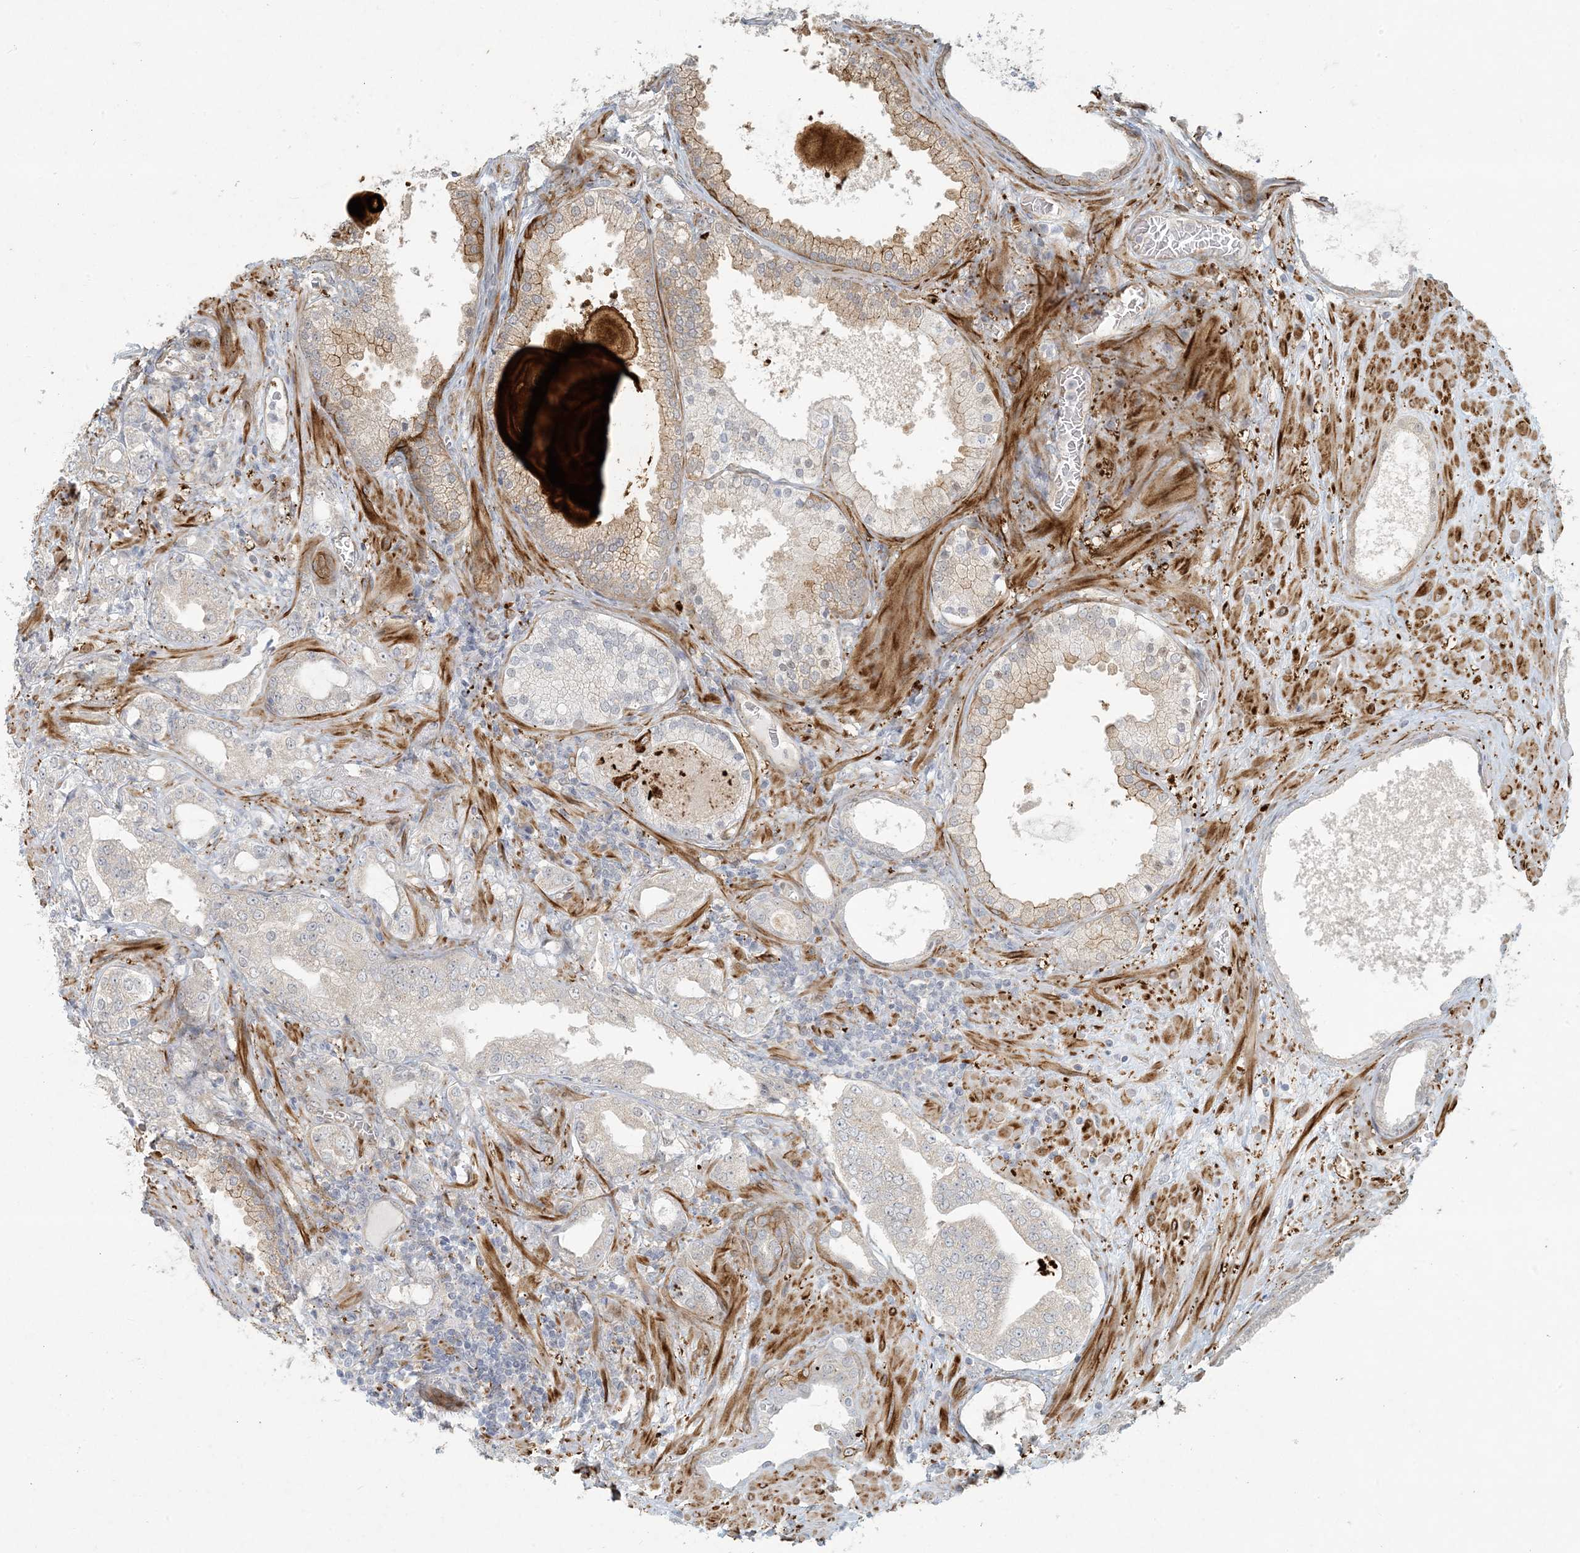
{"staining": {"intensity": "negative", "quantity": "none", "location": "none"}, "tissue": "prostate cancer", "cell_type": "Tumor cells", "image_type": "cancer", "snomed": [{"axis": "morphology", "description": "Adenocarcinoma, High grade"}, {"axis": "topography", "description": "Prostate"}], "caption": "Tumor cells are negative for protein expression in human prostate adenocarcinoma (high-grade).", "gene": "BCORL1", "patient": {"sex": "male", "age": 64}}